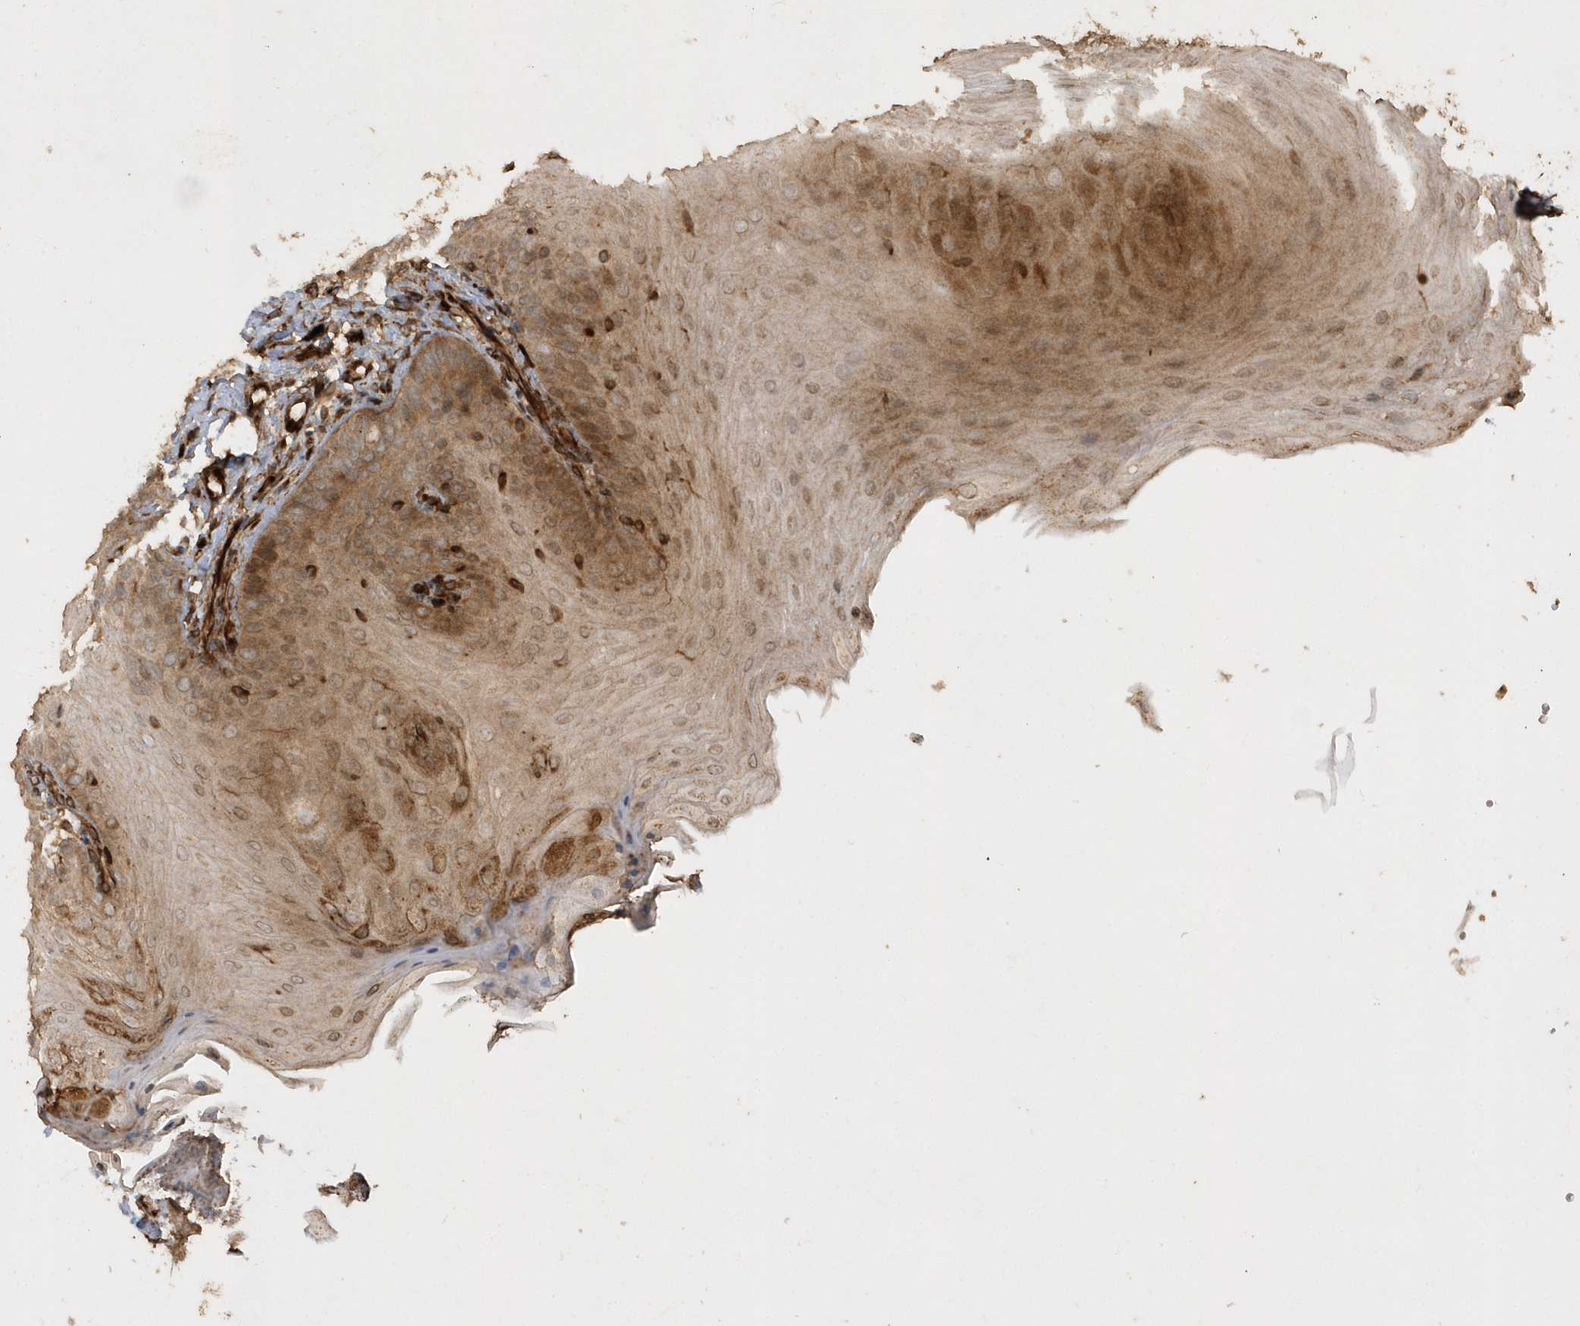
{"staining": {"intensity": "moderate", "quantity": ">75%", "location": "cytoplasmic/membranous,nuclear"}, "tissue": "oral mucosa", "cell_type": "Squamous epithelial cells", "image_type": "normal", "snomed": [{"axis": "morphology", "description": "Normal tissue, NOS"}, {"axis": "topography", "description": "Oral tissue"}], "caption": "Immunohistochemistry (IHC) (DAB) staining of unremarkable human oral mucosa displays moderate cytoplasmic/membranous,nuclear protein expression in approximately >75% of squamous epithelial cells.", "gene": "AVPI1", "patient": {"sex": "female", "age": 68}}